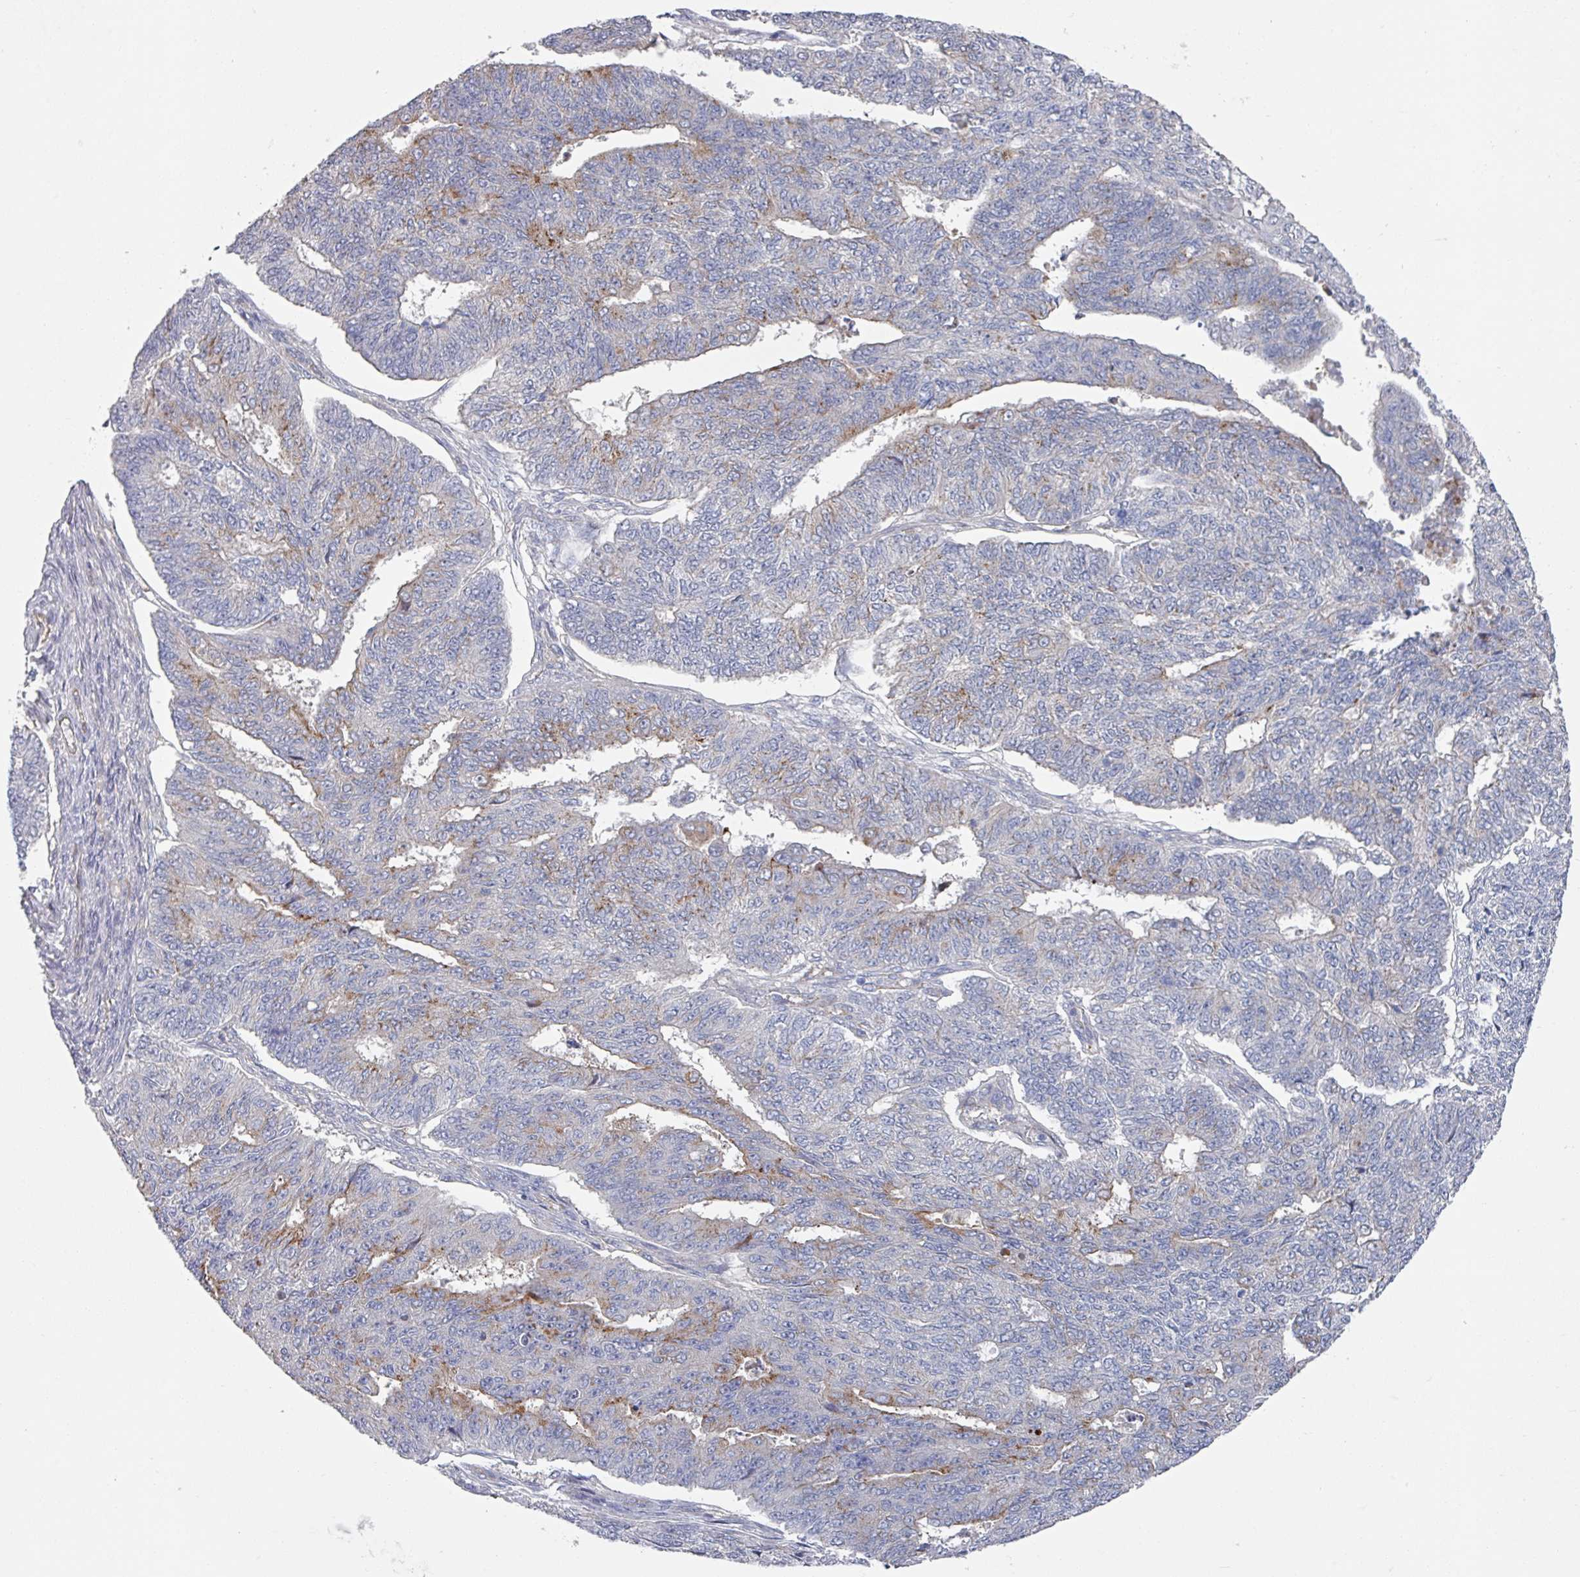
{"staining": {"intensity": "moderate", "quantity": "<25%", "location": "cytoplasmic/membranous"}, "tissue": "endometrial cancer", "cell_type": "Tumor cells", "image_type": "cancer", "snomed": [{"axis": "morphology", "description": "Adenocarcinoma, NOS"}, {"axis": "topography", "description": "Endometrium"}], "caption": "This micrograph exhibits IHC staining of human endometrial cancer (adenocarcinoma), with low moderate cytoplasmic/membranous expression in approximately <25% of tumor cells.", "gene": "EFL1", "patient": {"sex": "female", "age": 32}}